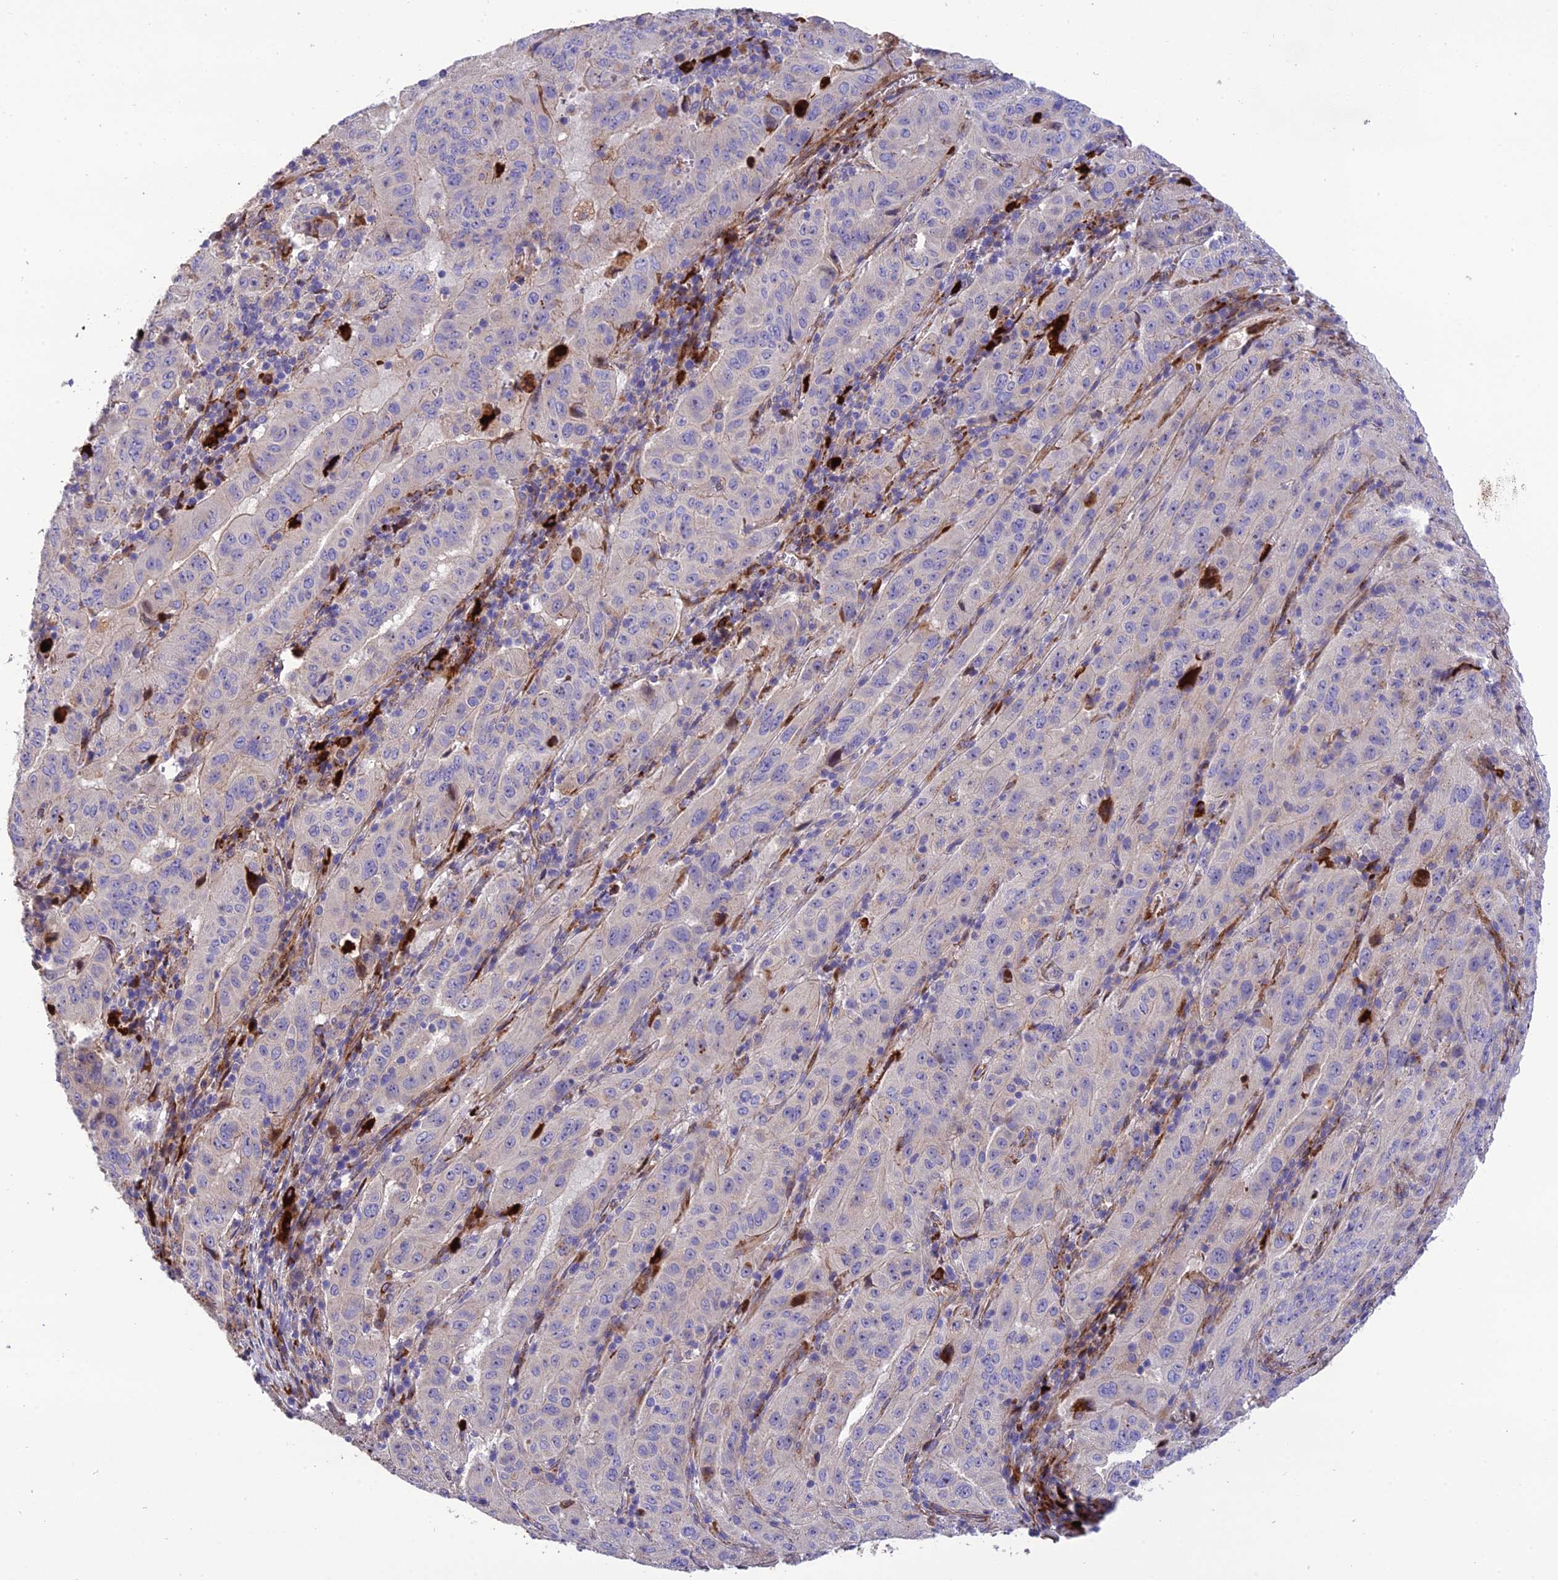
{"staining": {"intensity": "negative", "quantity": "none", "location": "none"}, "tissue": "pancreatic cancer", "cell_type": "Tumor cells", "image_type": "cancer", "snomed": [{"axis": "morphology", "description": "Adenocarcinoma, NOS"}, {"axis": "topography", "description": "Pancreas"}], "caption": "Histopathology image shows no protein expression in tumor cells of pancreatic cancer (adenocarcinoma) tissue. (Stains: DAB immunohistochemistry (IHC) with hematoxylin counter stain, Microscopy: brightfield microscopy at high magnification).", "gene": "CPSF4L", "patient": {"sex": "male", "age": 63}}